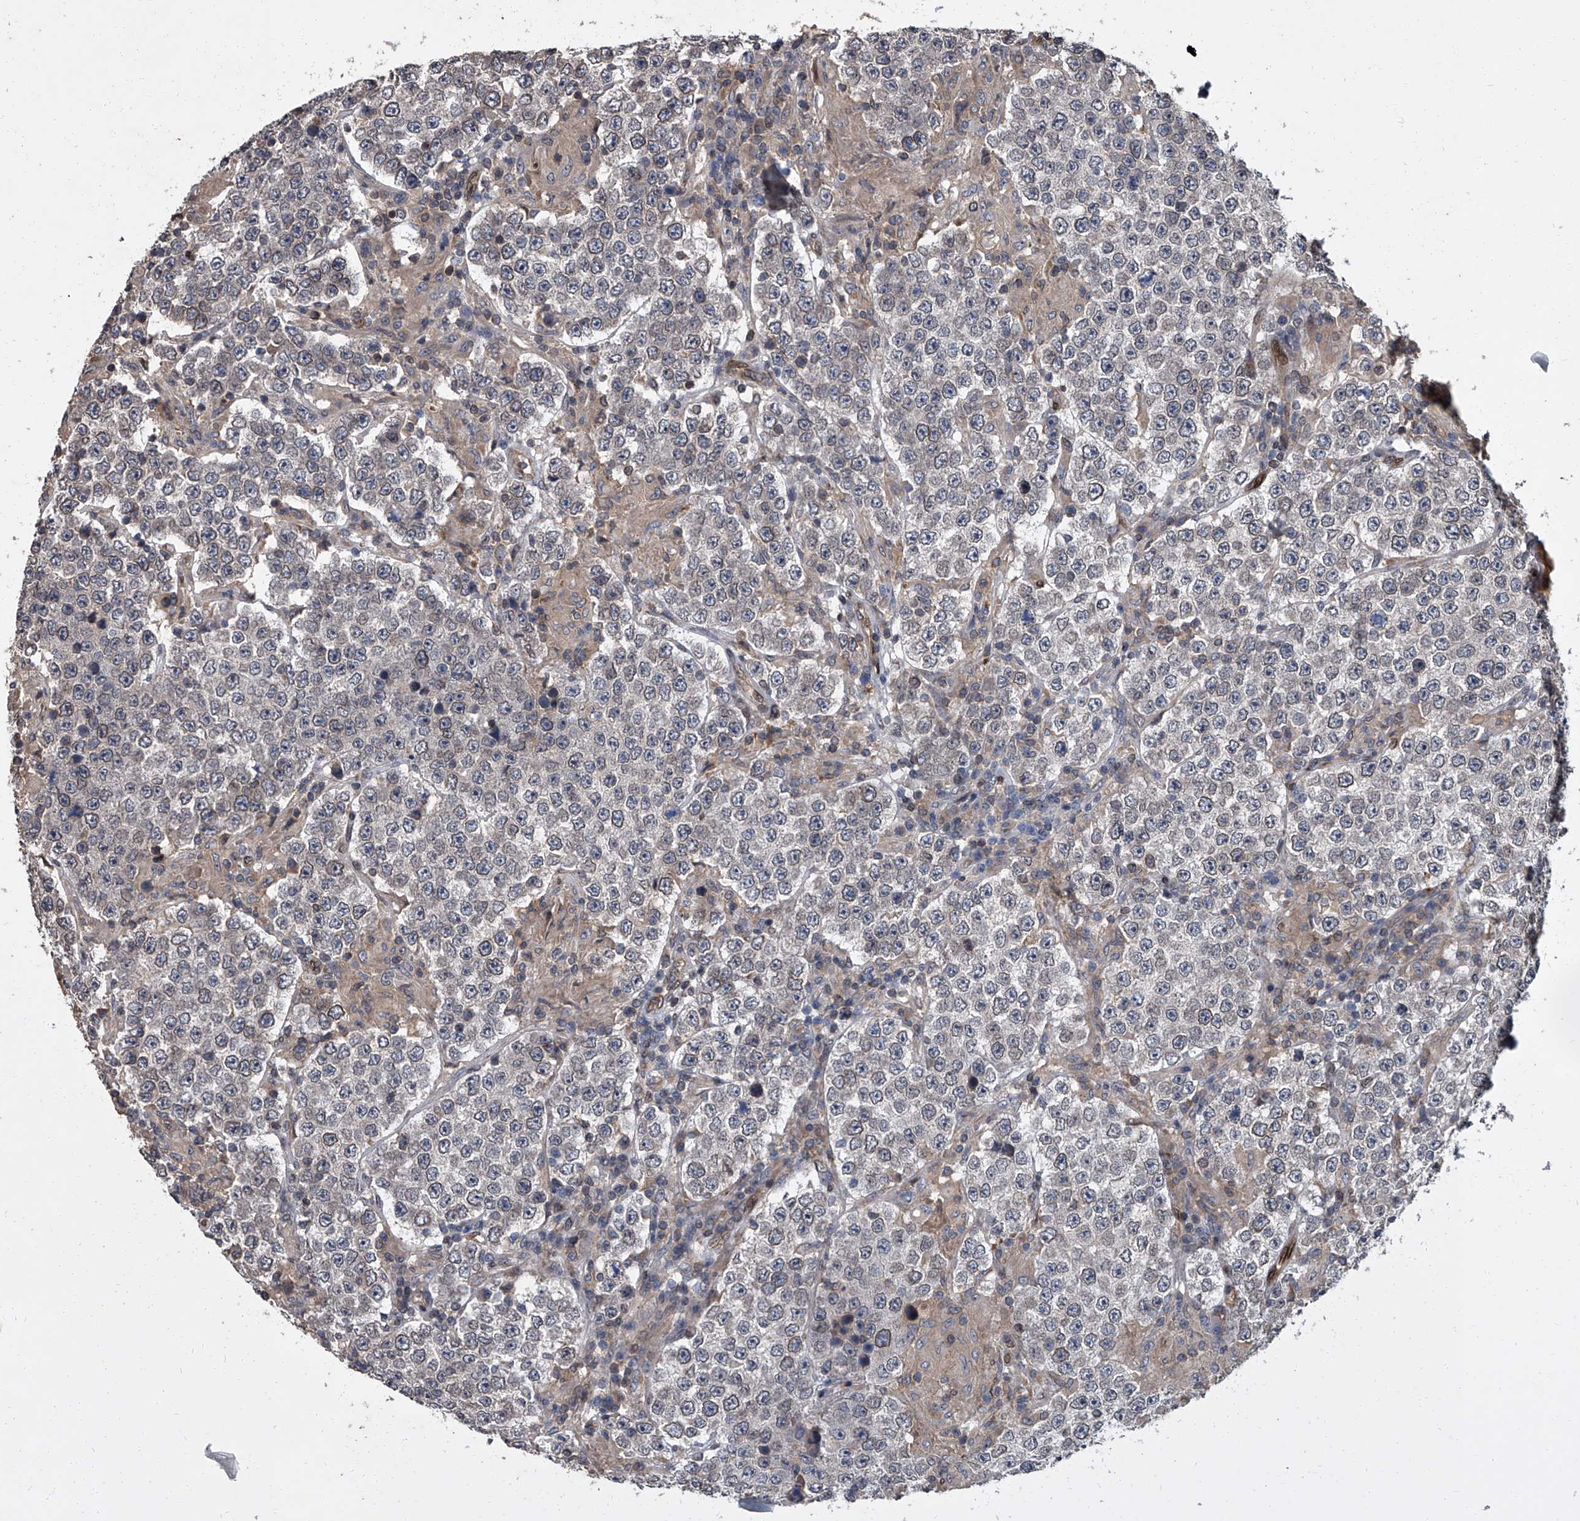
{"staining": {"intensity": "negative", "quantity": "none", "location": "none"}, "tissue": "testis cancer", "cell_type": "Tumor cells", "image_type": "cancer", "snomed": [{"axis": "morphology", "description": "Normal tissue, NOS"}, {"axis": "morphology", "description": "Urothelial carcinoma, High grade"}, {"axis": "morphology", "description": "Seminoma, NOS"}, {"axis": "morphology", "description": "Carcinoma, Embryonal, NOS"}, {"axis": "topography", "description": "Urinary bladder"}, {"axis": "topography", "description": "Testis"}], "caption": "Tumor cells show no significant expression in testis cancer.", "gene": "LRRC8C", "patient": {"sex": "male", "age": 41}}